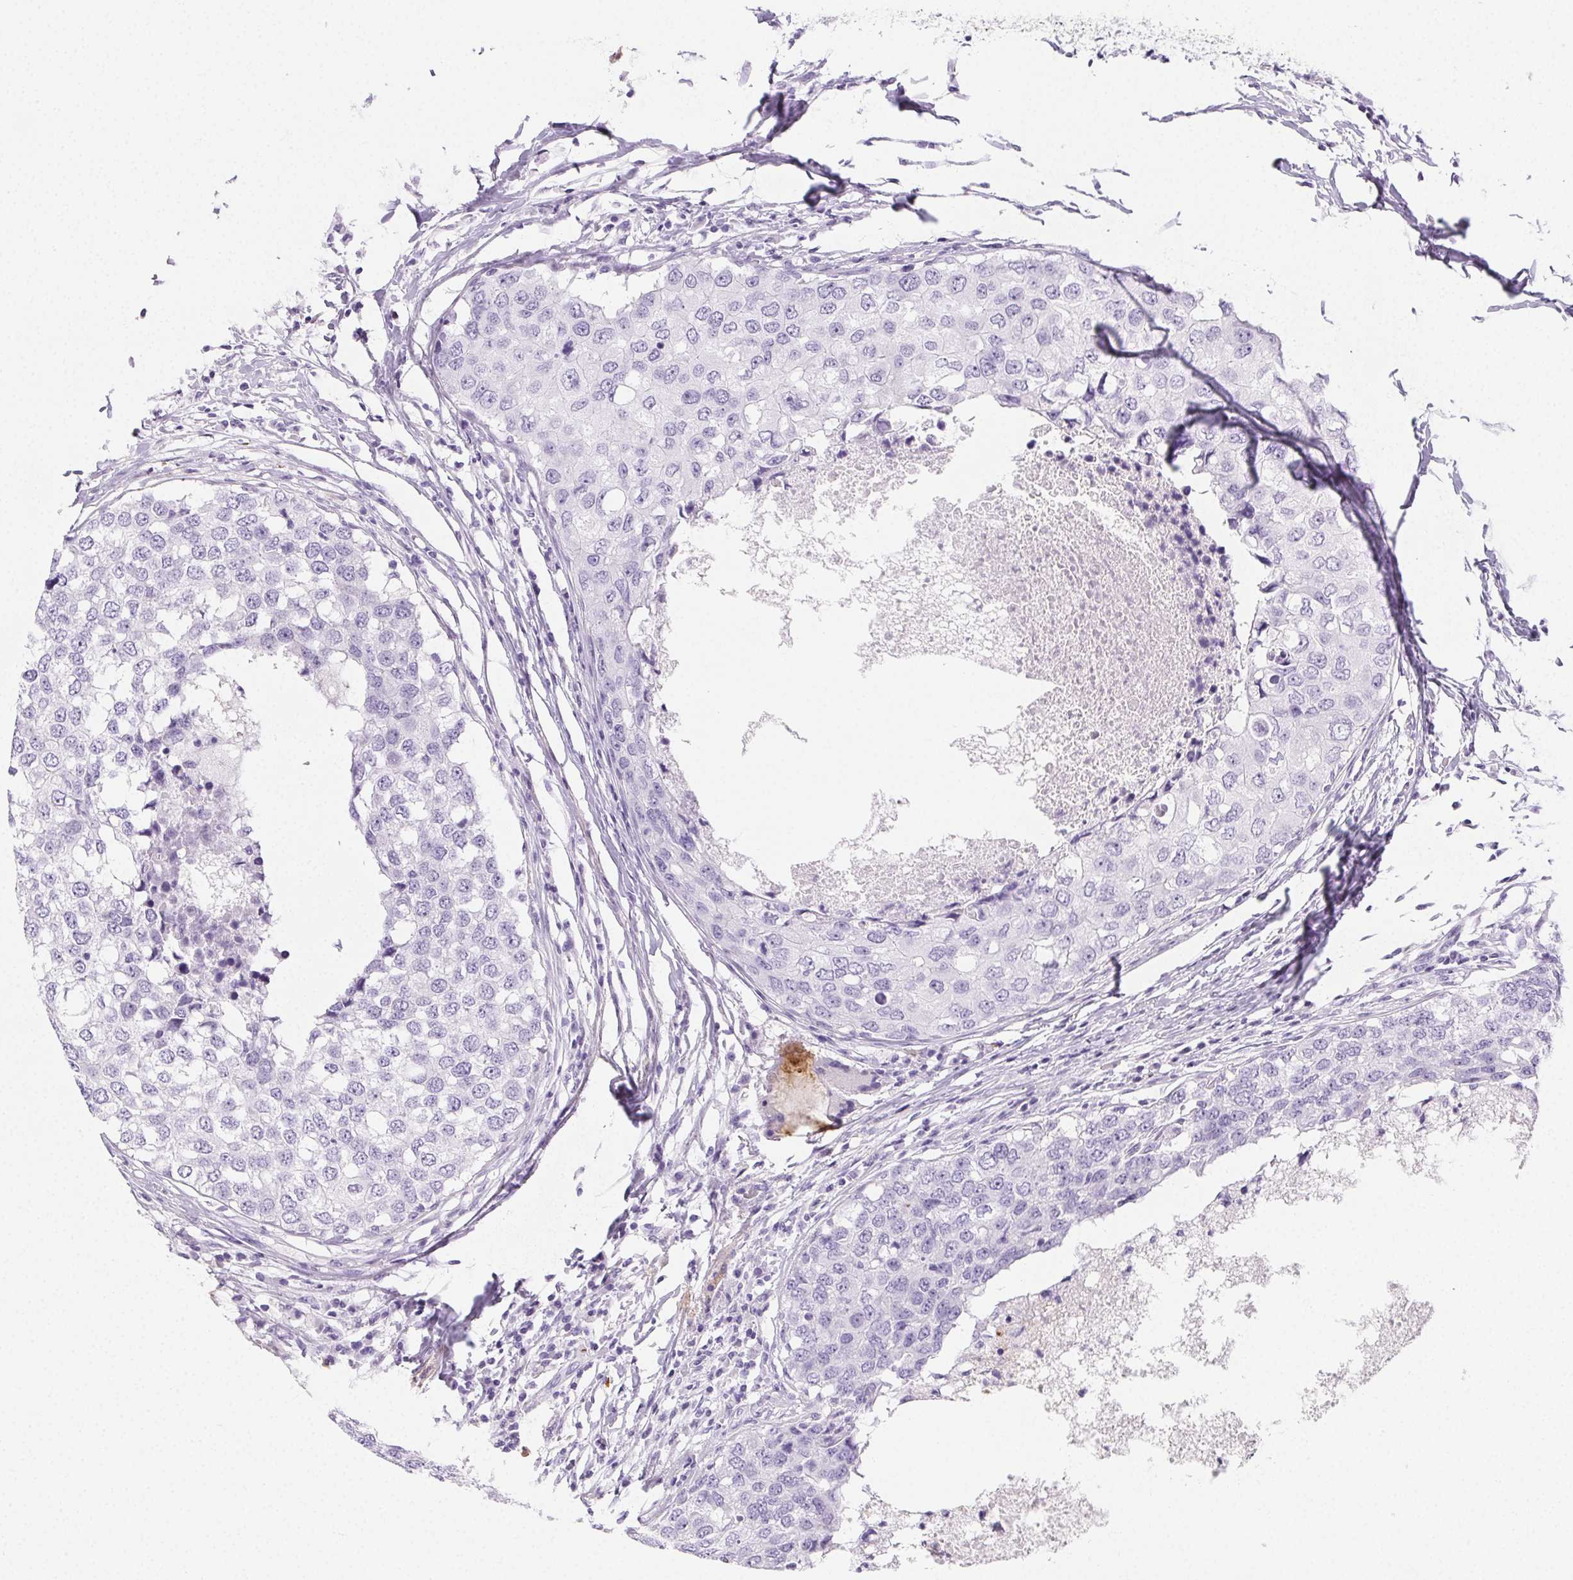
{"staining": {"intensity": "negative", "quantity": "none", "location": "none"}, "tissue": "breast cancer", "cell_type": "Tumor cells", "image_type": "cancer", "snomed": [{"axis": "morphology", "description": "Duct carcinoma"}, {"axis": "topography", "description": "Breast"}], "caption": "Immunohistochemistry image of neoplastic tissue: breast cancer (invasive ductal carcinoma) stained with DAB shows no significant protein positivity in tumor cells.", "gene": "VTN", "patient": {"sex": "female", "age": 27}}